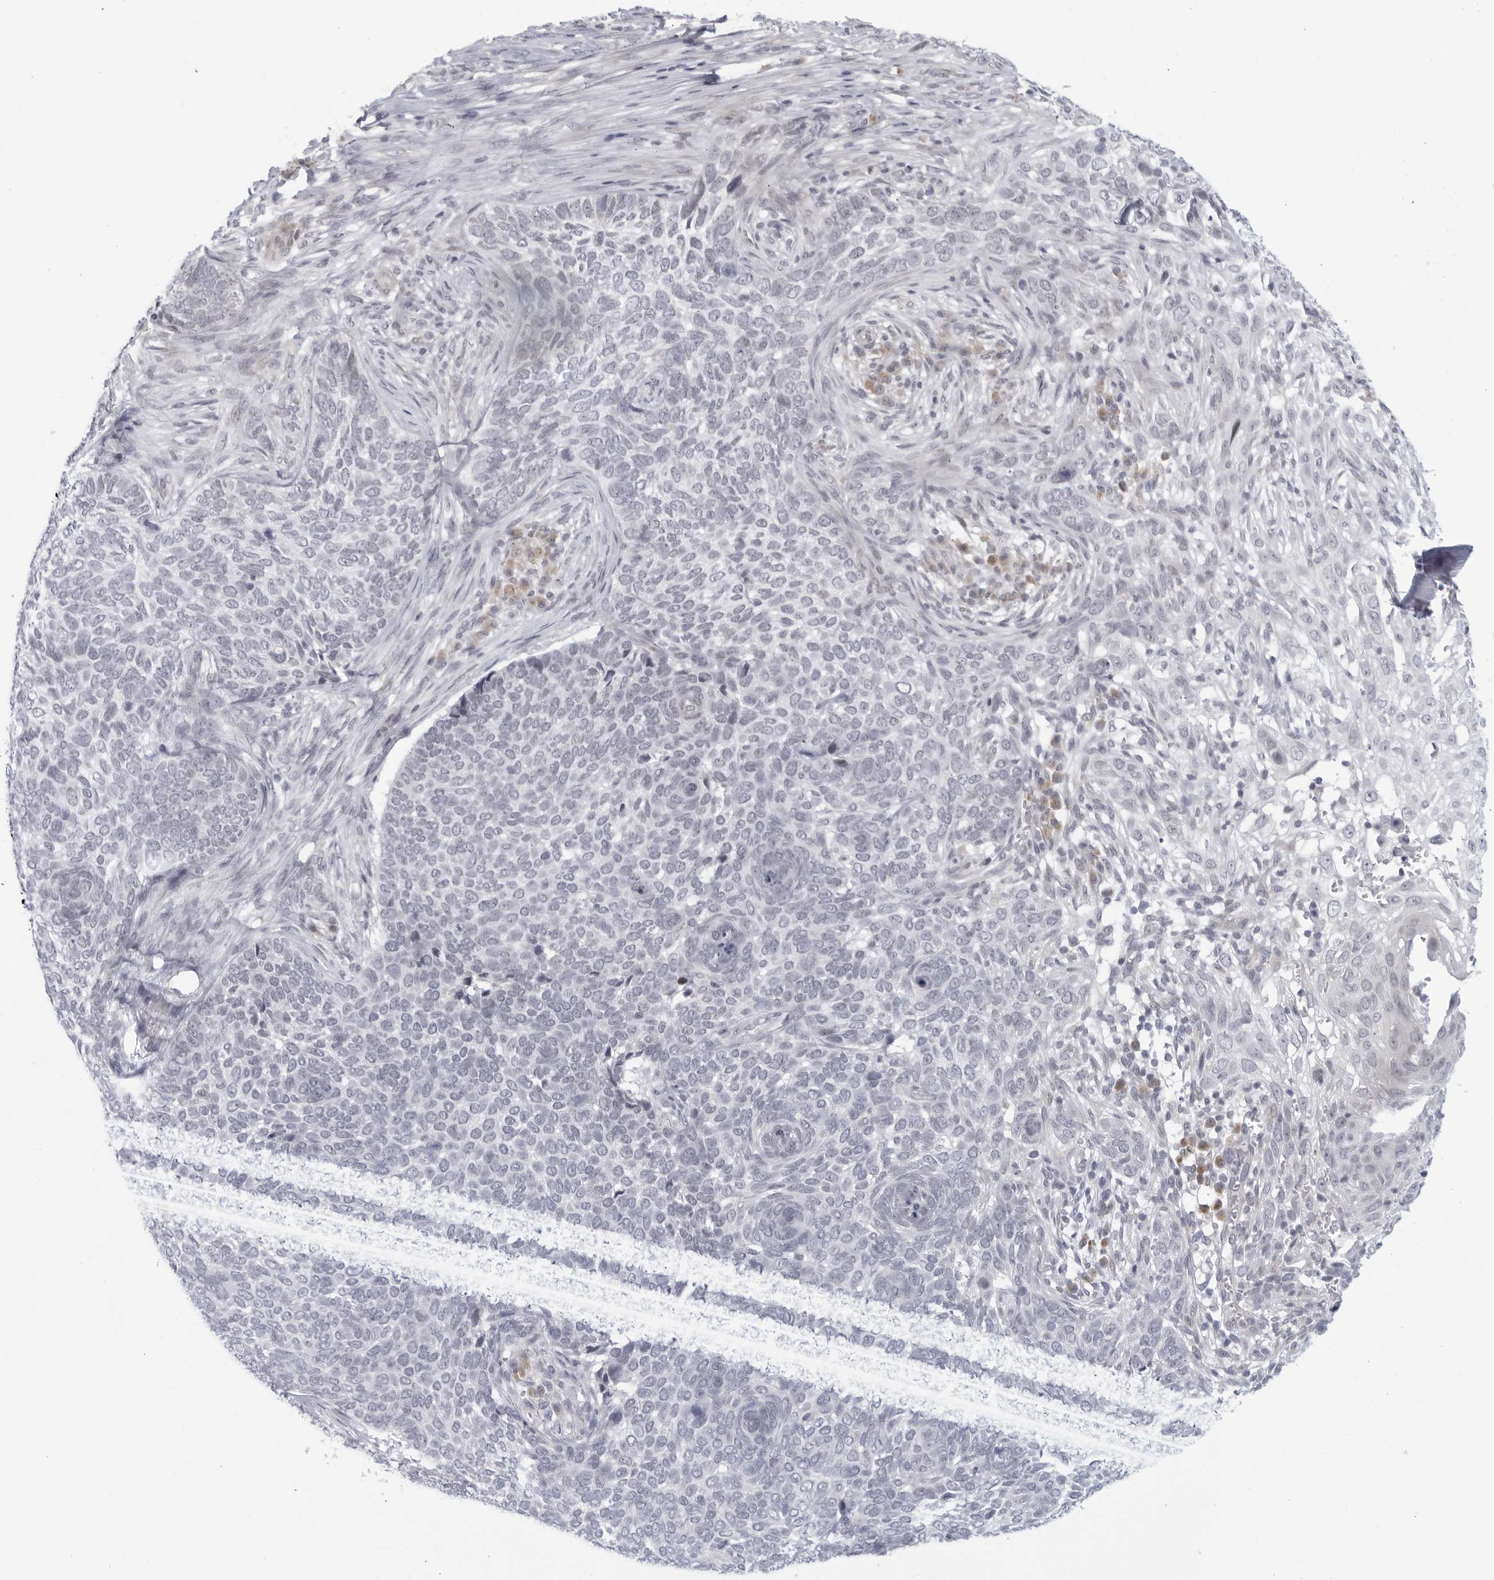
{"staining": {"intensity": "negative", "quantity": "none", "location": "none"}, "tissue": "skin cancer", "cell_type": "Tumor cells", "image_type": "cancer", "snomed": [{"axis": "morphology", "description": "Basal cell carcinoma"}, {"axis": "topography", "description": "Skin"}], "caption": "The immunohistochemistry micrograph has no significant positivity in tumor cells of skin cancer (basal cell carcinoma) tissue. (IHC, brightfield microscopy, high magnification).", "gene": "WDTC1", "patient": {"sex": "female", "age": 64}}